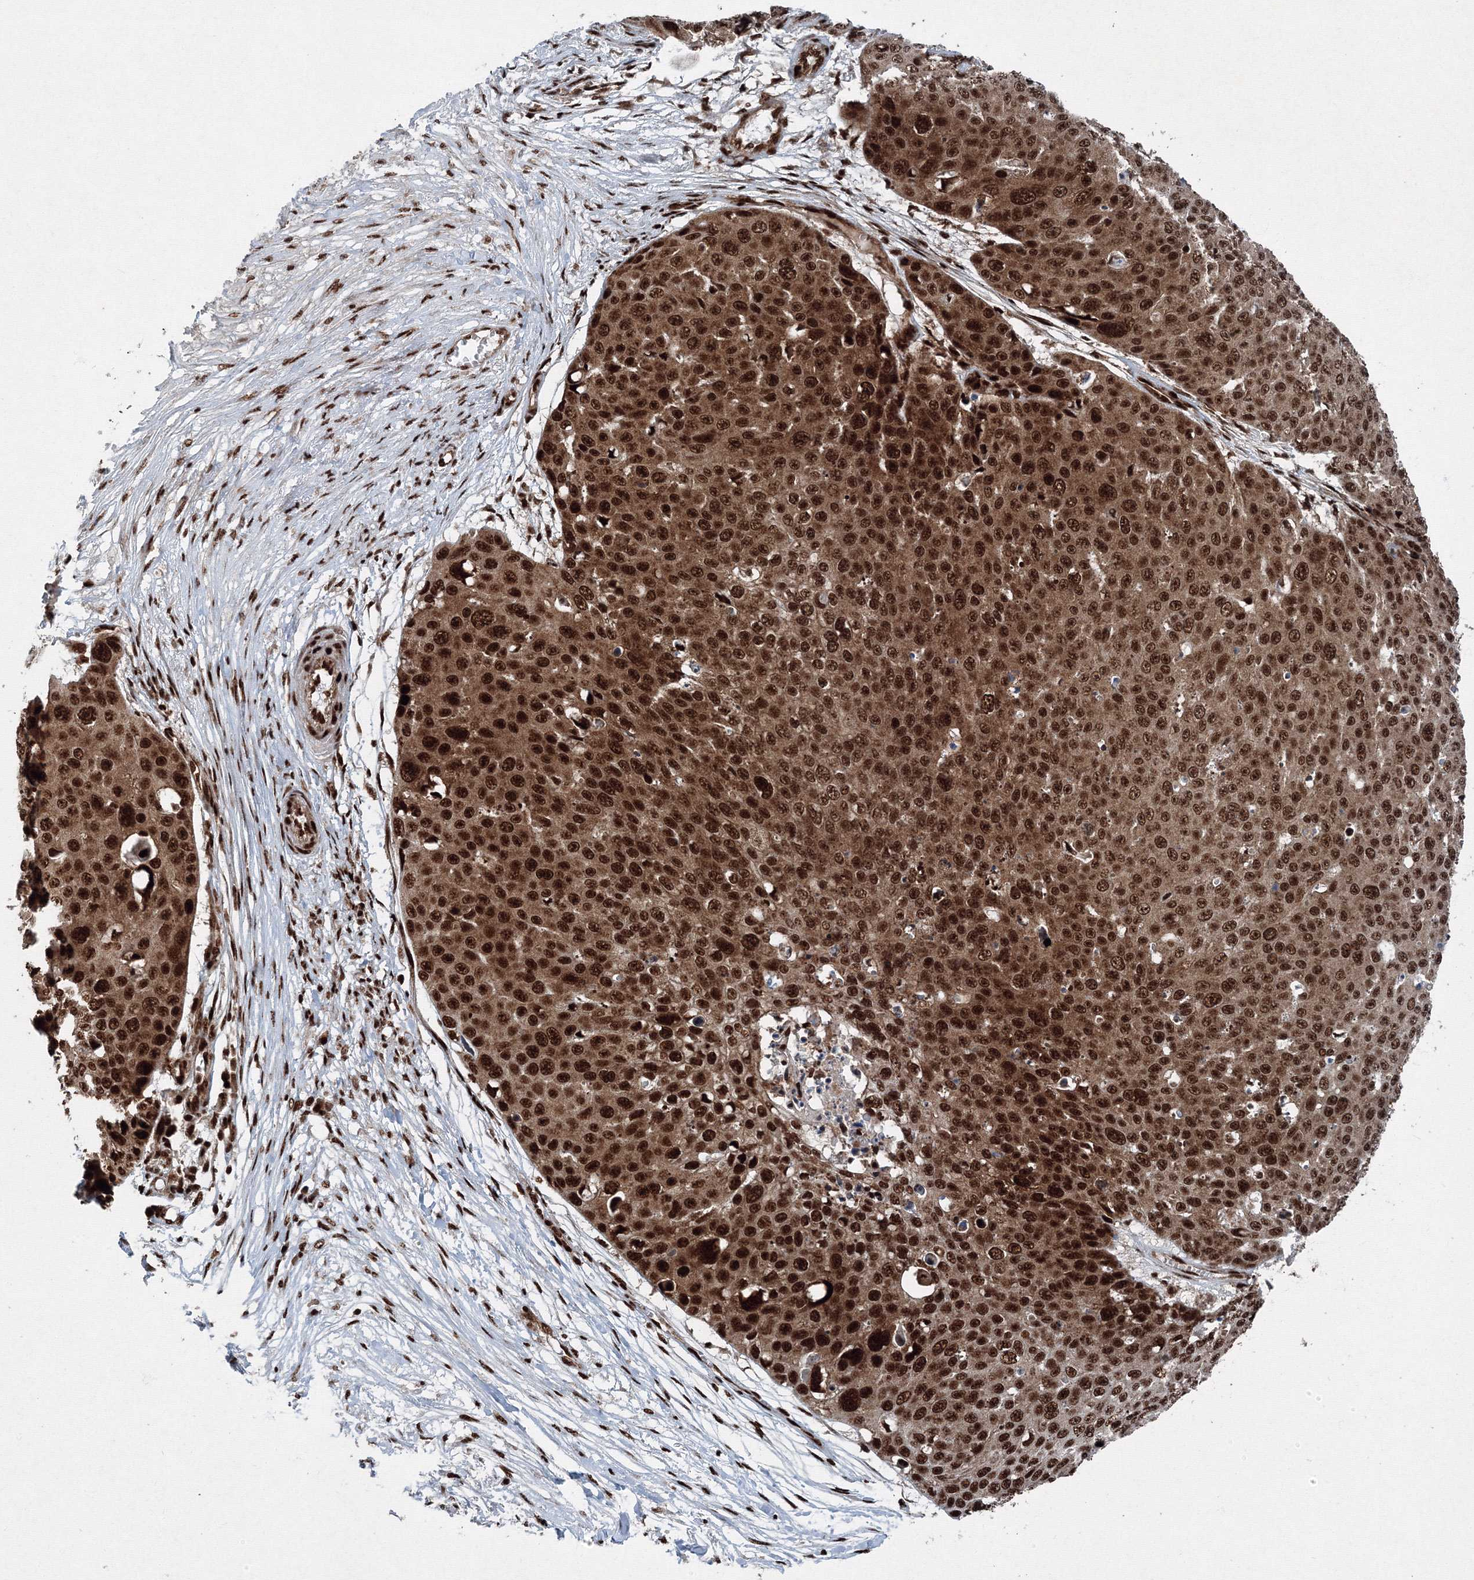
{"staining": {"intensity": "strong", "quantity": ">75%", "location": "cytoplasmic/membranous,nuclear"}, "tissue": "skin cancer", "cell_type": "Tumor cells", "image_type": "cancer", "snomed": [{"axis": "morphology", "description": "Squamous cell carcinoma, NOS"}, {"axis": "topography", "description": "Skin"}], "caption": "The micrograph displays staining of skin cancer (squamous cell carcinoma), revealing strong cytoplasmic/membranous and nuclear protein expression (brown color) within tumor cells. (brown staining indicates protein expression, while blue staining denotes nuclei).", "gene": "SNRPC", "patient": {"sex": "male", "age": 71}}